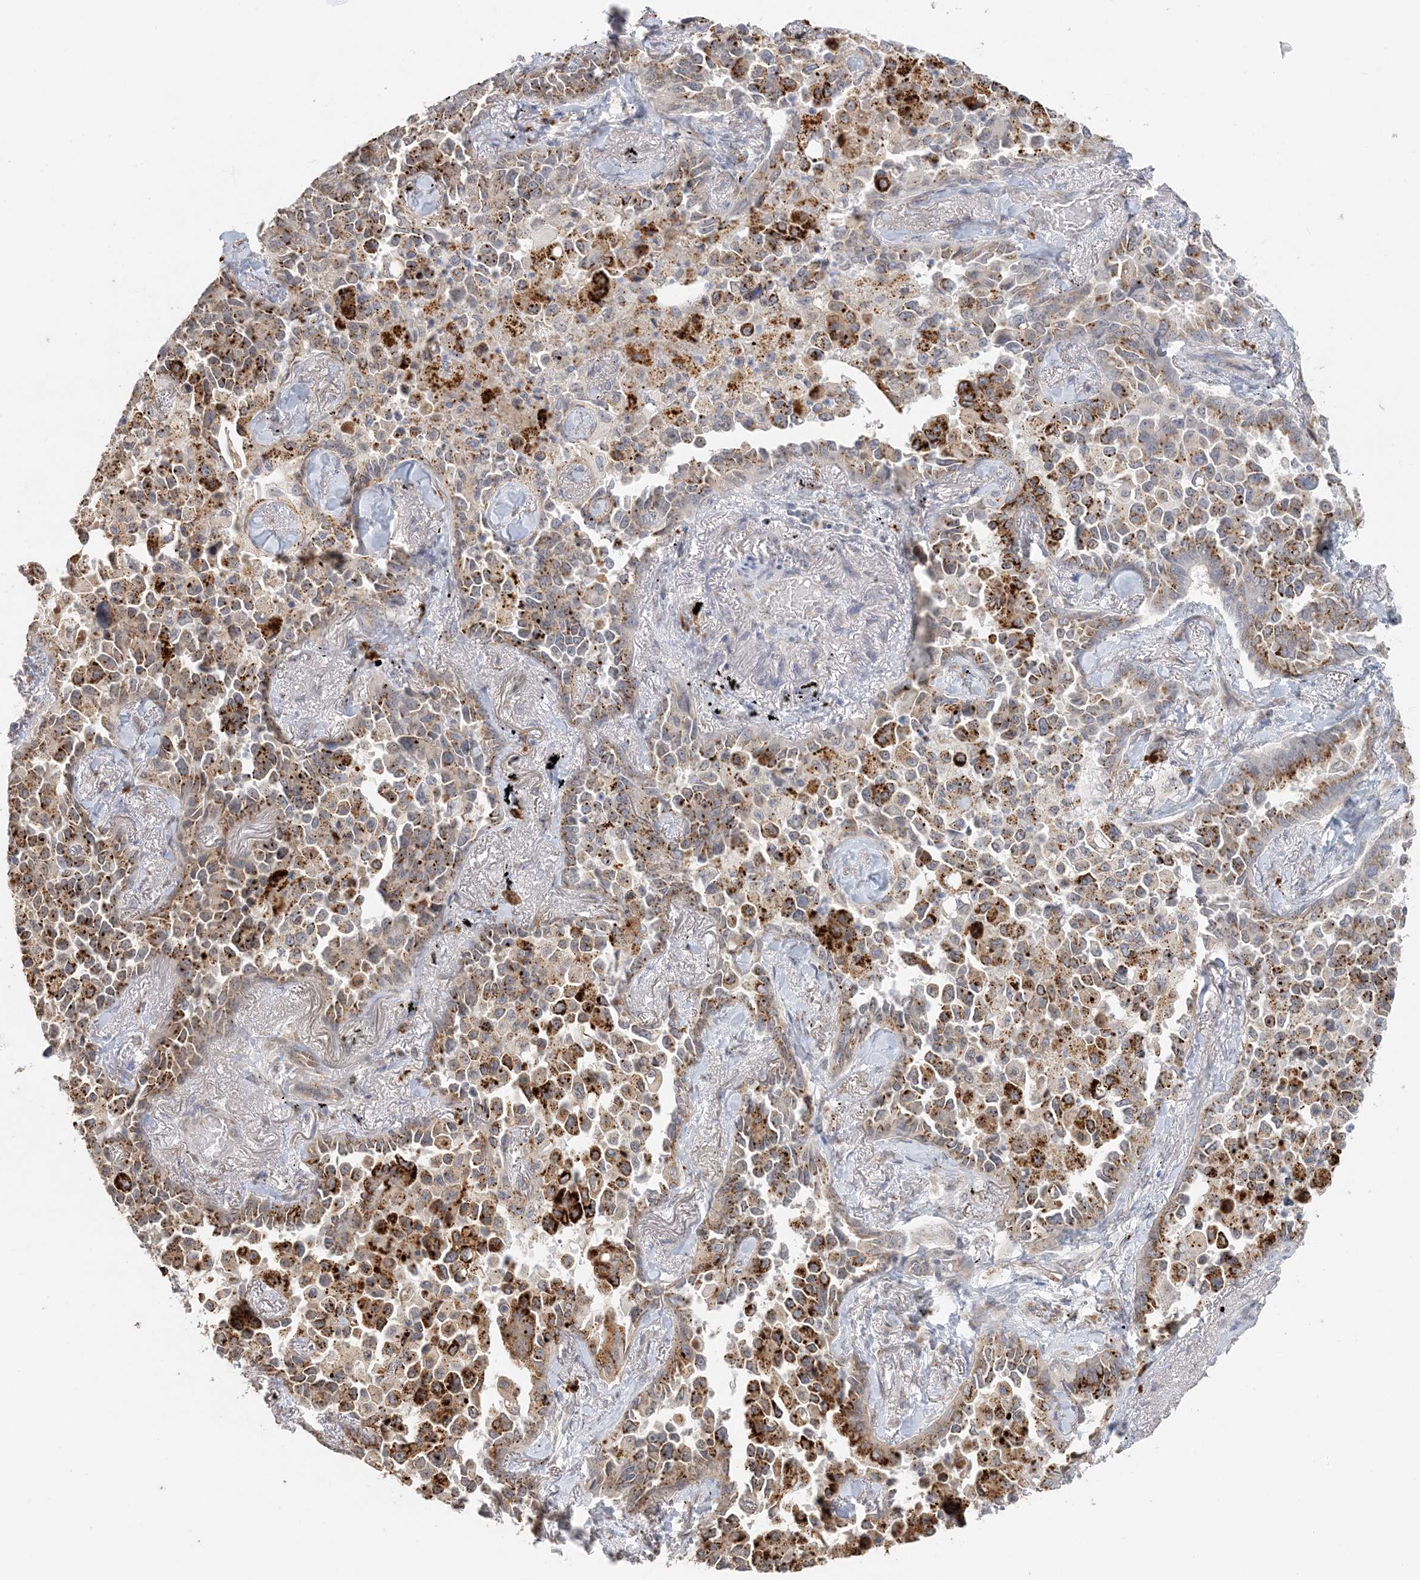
{"staining": {"intensity": "strong", "quantity": "25%-75%", "location": "cytoplasmic/membranous"}, "tissue": "lung cancer", "cell_type": "Tumor cells", "image_type": "cancer", "snomed": [{"axis": "morphology", "description": "Adenocarcinoma, NOS"}, {"axis": "topography", "description": "Lung"}], "caption": "A brown stain shows strong cytoplasmic/membranous positivity of a protein in lung cancer tumor cells.", "gene": "ZCCHC4", "patient": {"sex": "female", "age": 67}}